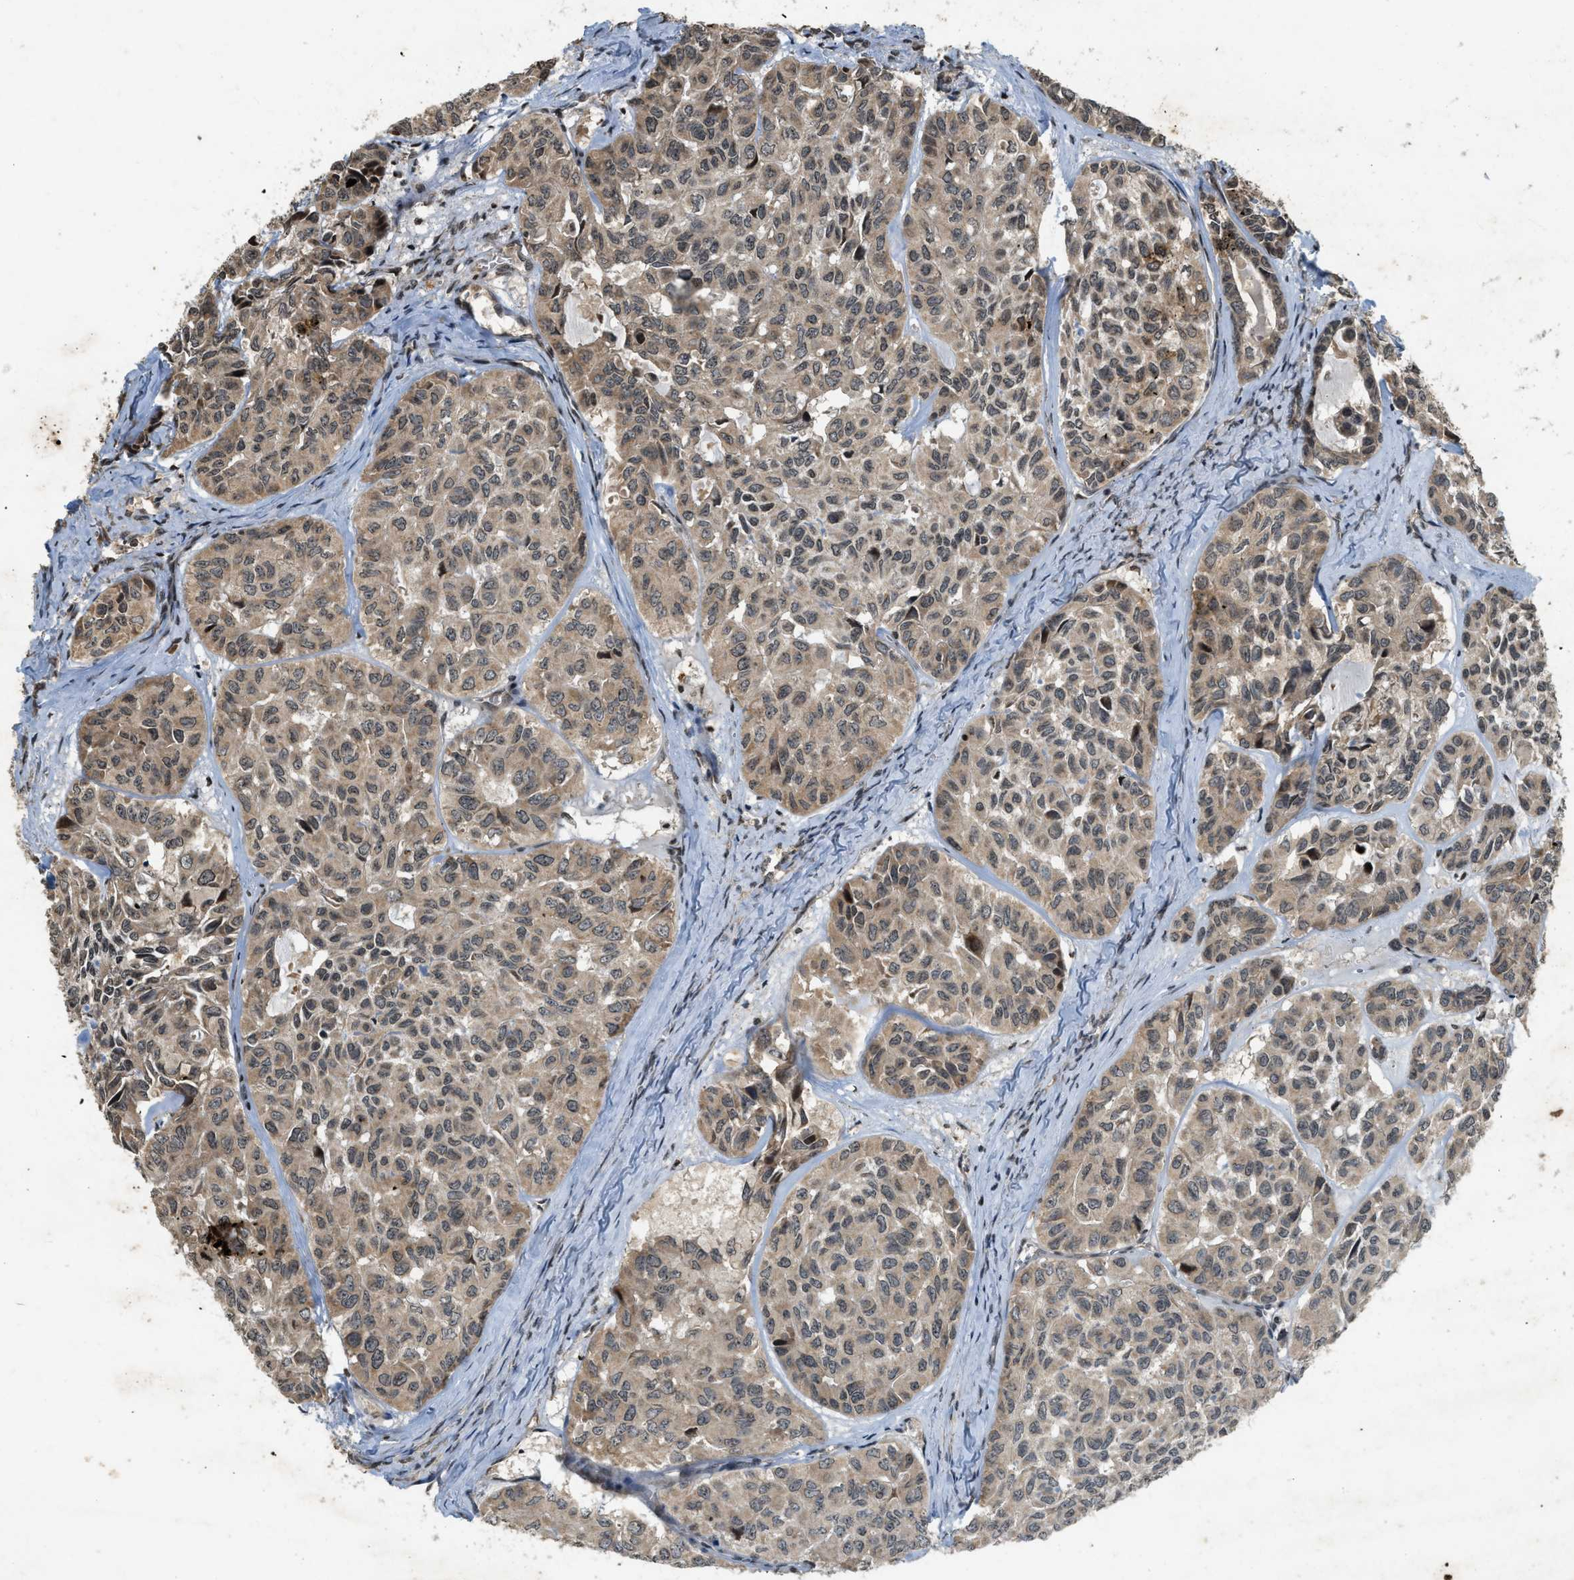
{"staining": {"intensity": "moderate", "quantity": ">75%", "location": "cytoplasmic/membranous,nuclear"}, "tissue": "head and neck cancer", "cell_type": "Tumor cells", "image_type": "cancer", "snomed": [{"axis": "morphology", "description": "Adenocarcinoma, NOS"}, {"axis": "topography", "description": "Salivary gland, NOS"}, {"axis": "topography", "description": "Head-Neck"}], "caption": "Immunohistochemical staining of head and neck adenocarcinoma shows medium levels of moderate cytoplasmic/membranous and nuclear protein positivity in approximately >75% of tumor cells. Using DAB (3,3'-diaminobenzidine) (brown) and hematoxylin (blue) stains, captured at high magnification using brightfield microscopy.", "gene": "SIAH1", "patient": {"sex": "female", "age": 76}}